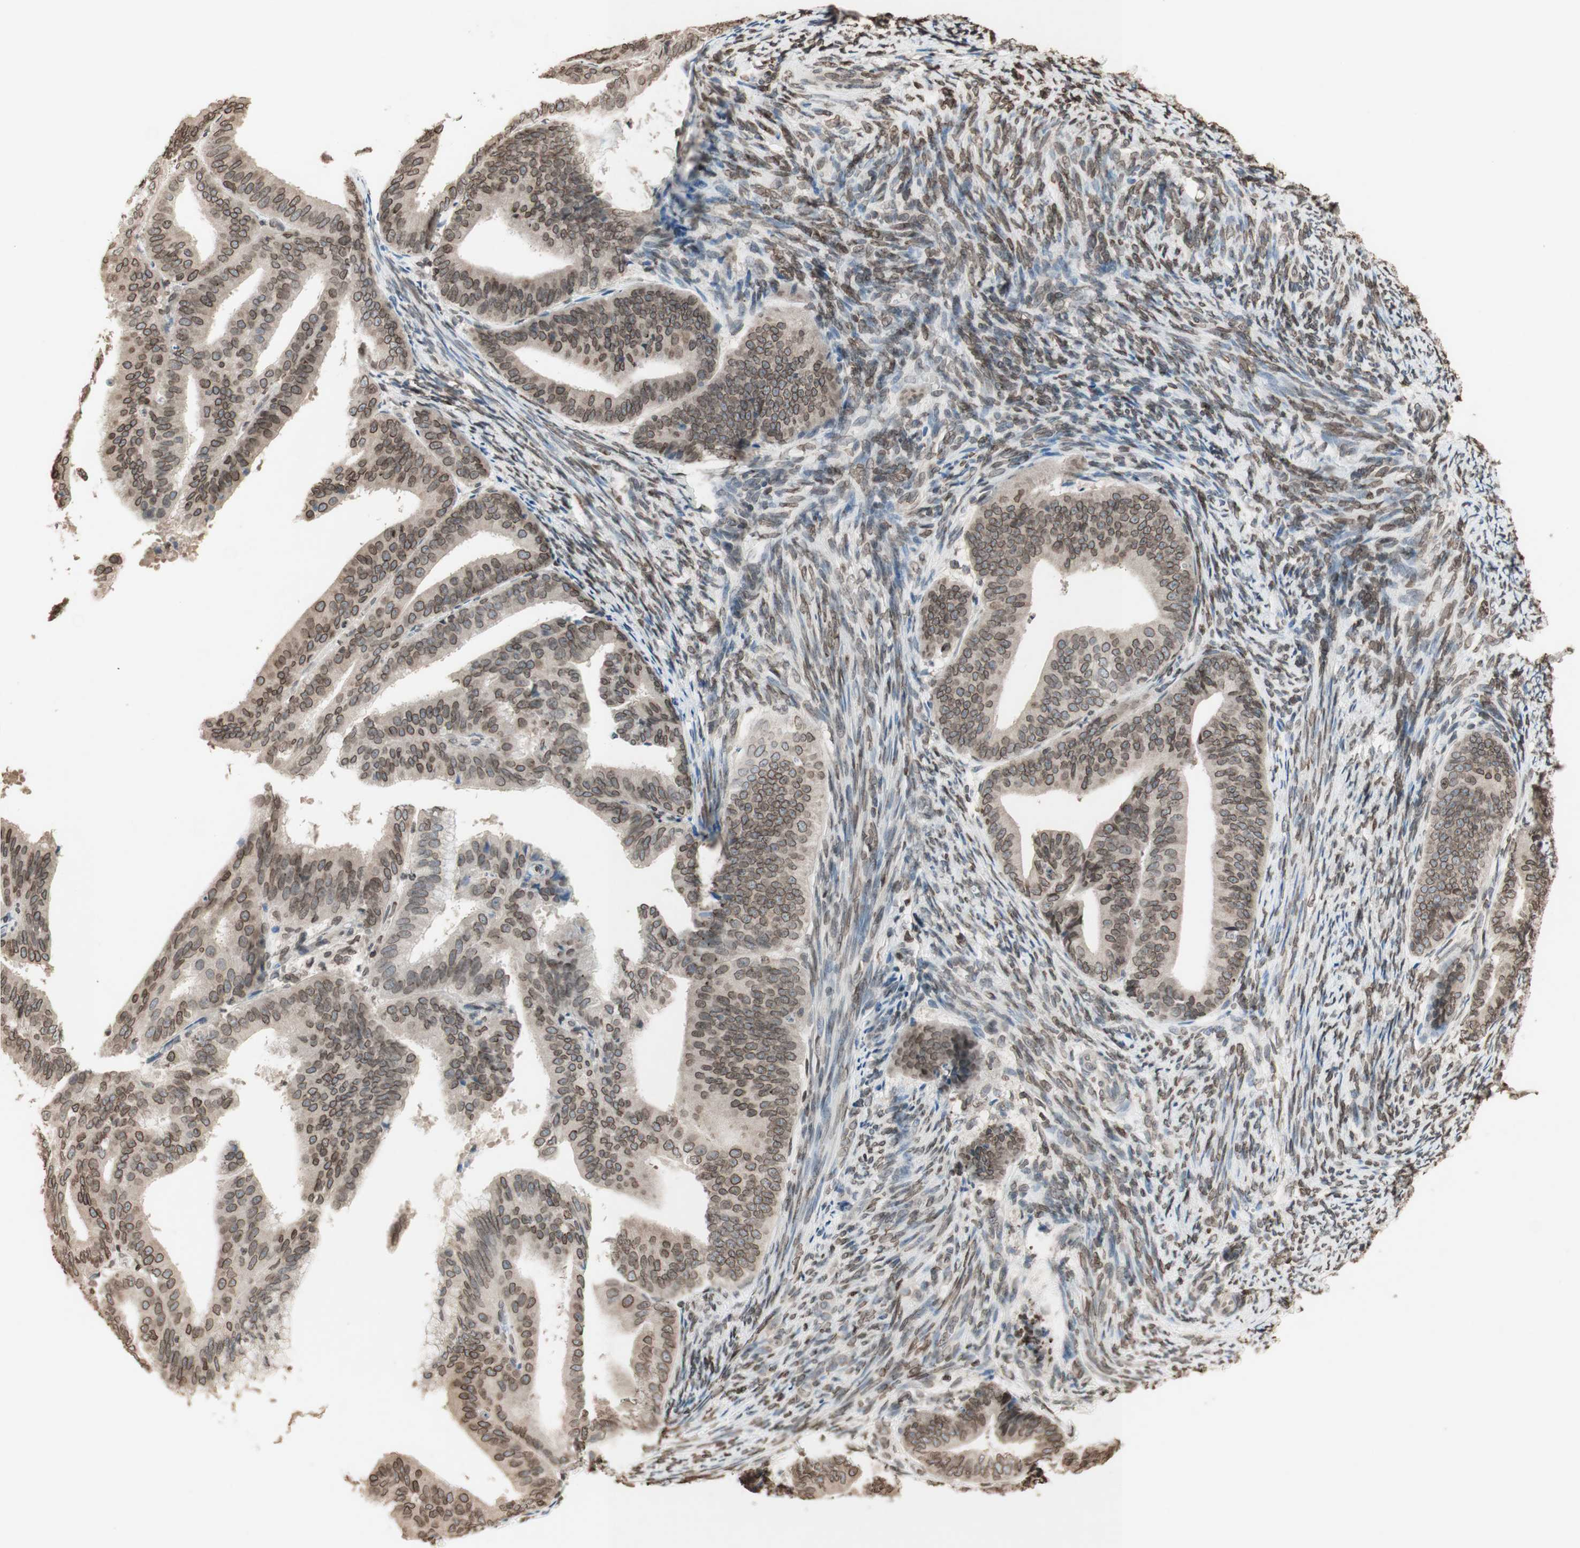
{"staining": {"intensity": "moderate", "quantity": ">75%", "location": "cytoplasmic/membranous,nuclear"}, "tissue": "endometrial cancer", "cell_type": "Tumor cells", "image_type": "cancer", "snomed": [{"axis": "morphology", "description": "Adenocarcinoma, NOS"}, {"axis": "topography", "description": "Endometrium"}], "caption": "A brown stain shows moderate cytoplasmic/membranous and nuclear staining of a protein in endometrial cancer (adenocarcinoma) tumor cells.", "gene": "TMPO", "patient": {"sex": "female", "age": 63}}